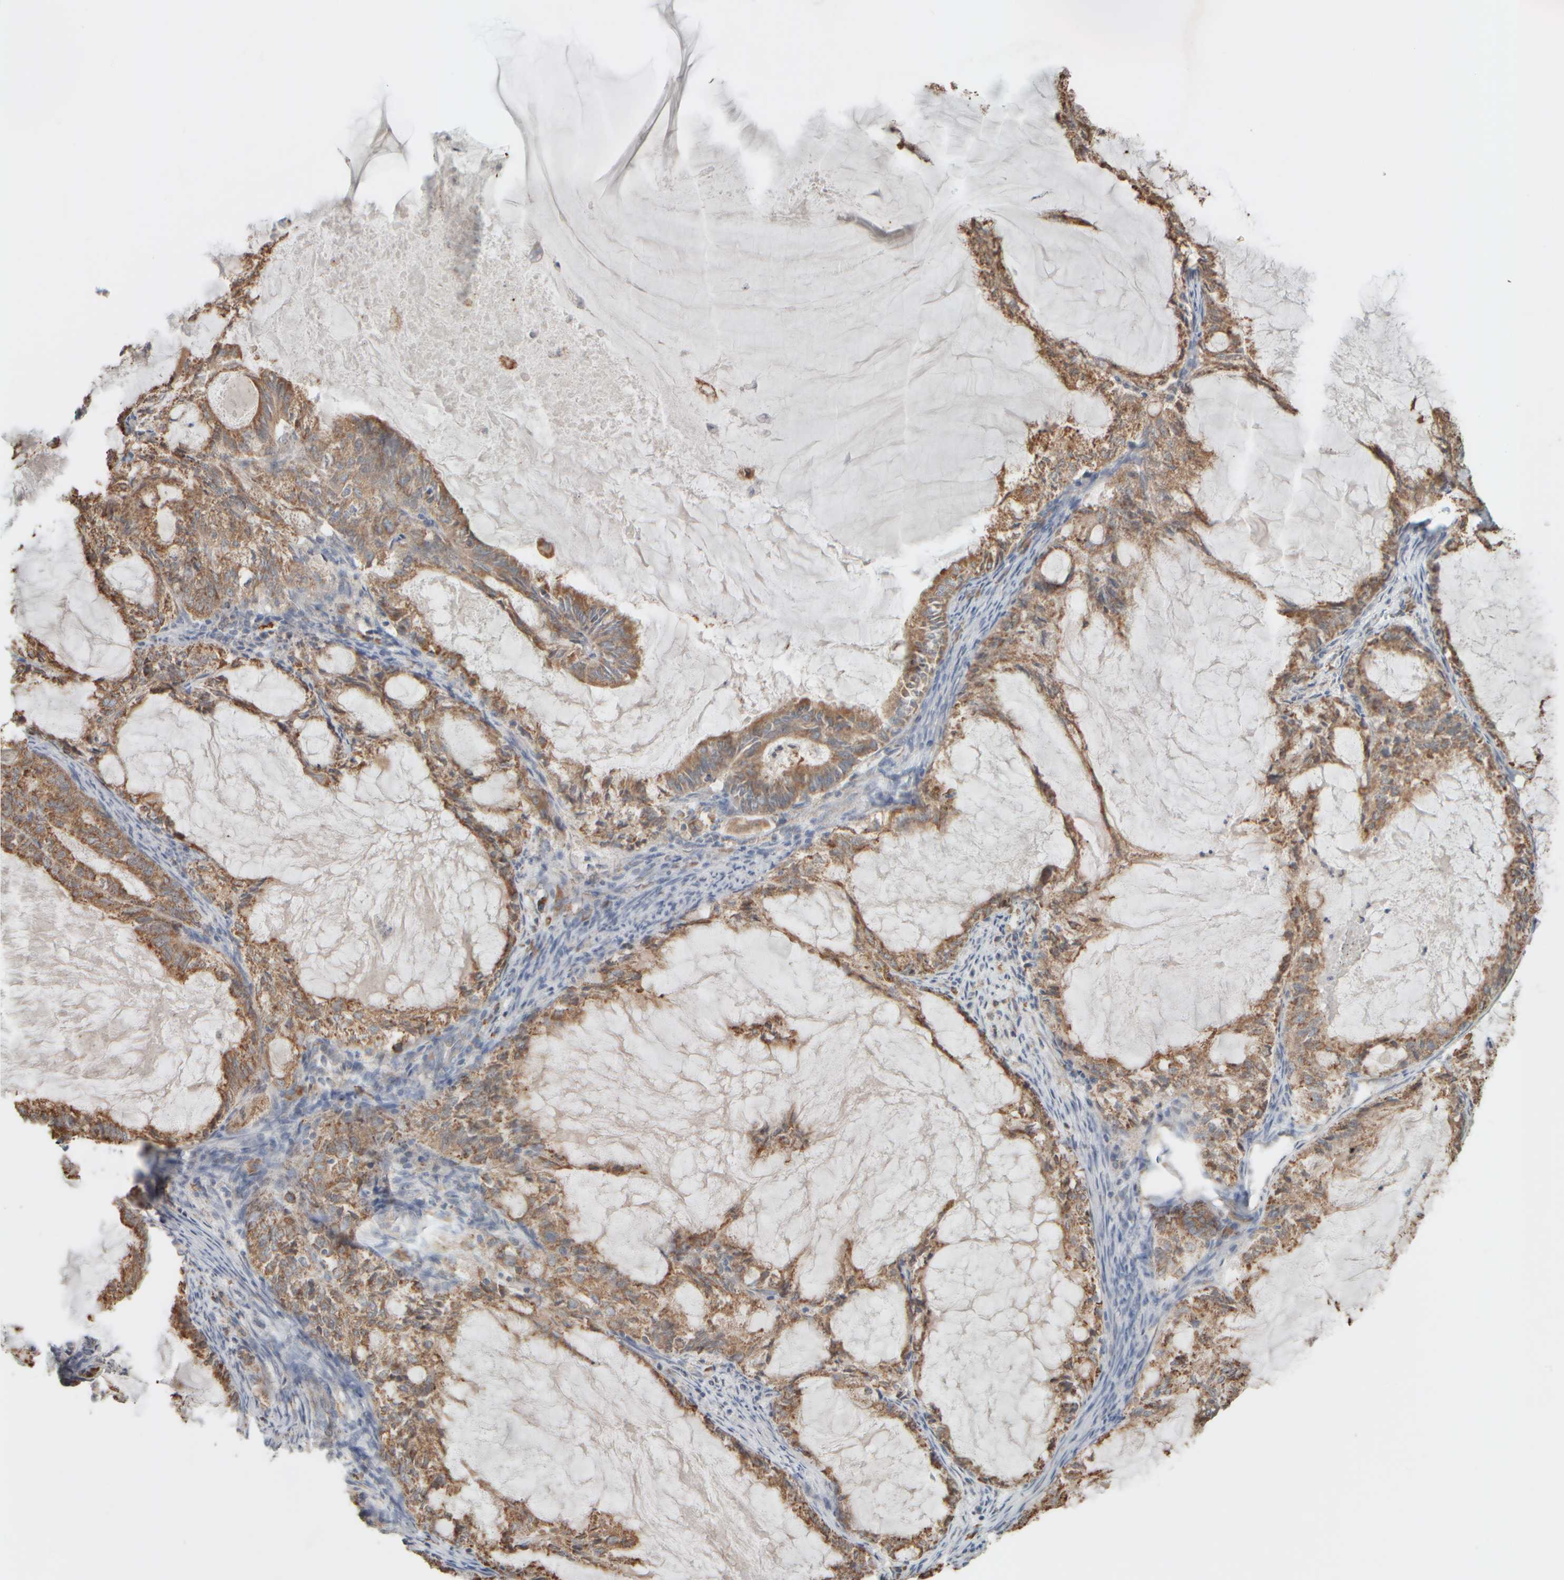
{"staining": {"intensity": "moderate", "quantity": ">75%", "location": "cytoplasmic/membranous"}, "tissue": "endometrial cancer", "cell_type": "Tumor cells", "image_type": "cancer", "snomed": [{"axis": "morphology", "description": "Adenocarcinoma, NOS"}, {"axis": "topography", "description": "Endometrium"}], "caption": "Human endometrial adenocarcinoma stained with a protein marker displays moderate staining in tumor cells.", "gene": "EIF2B3", "patient": {"sex": "female", "age": 86}}